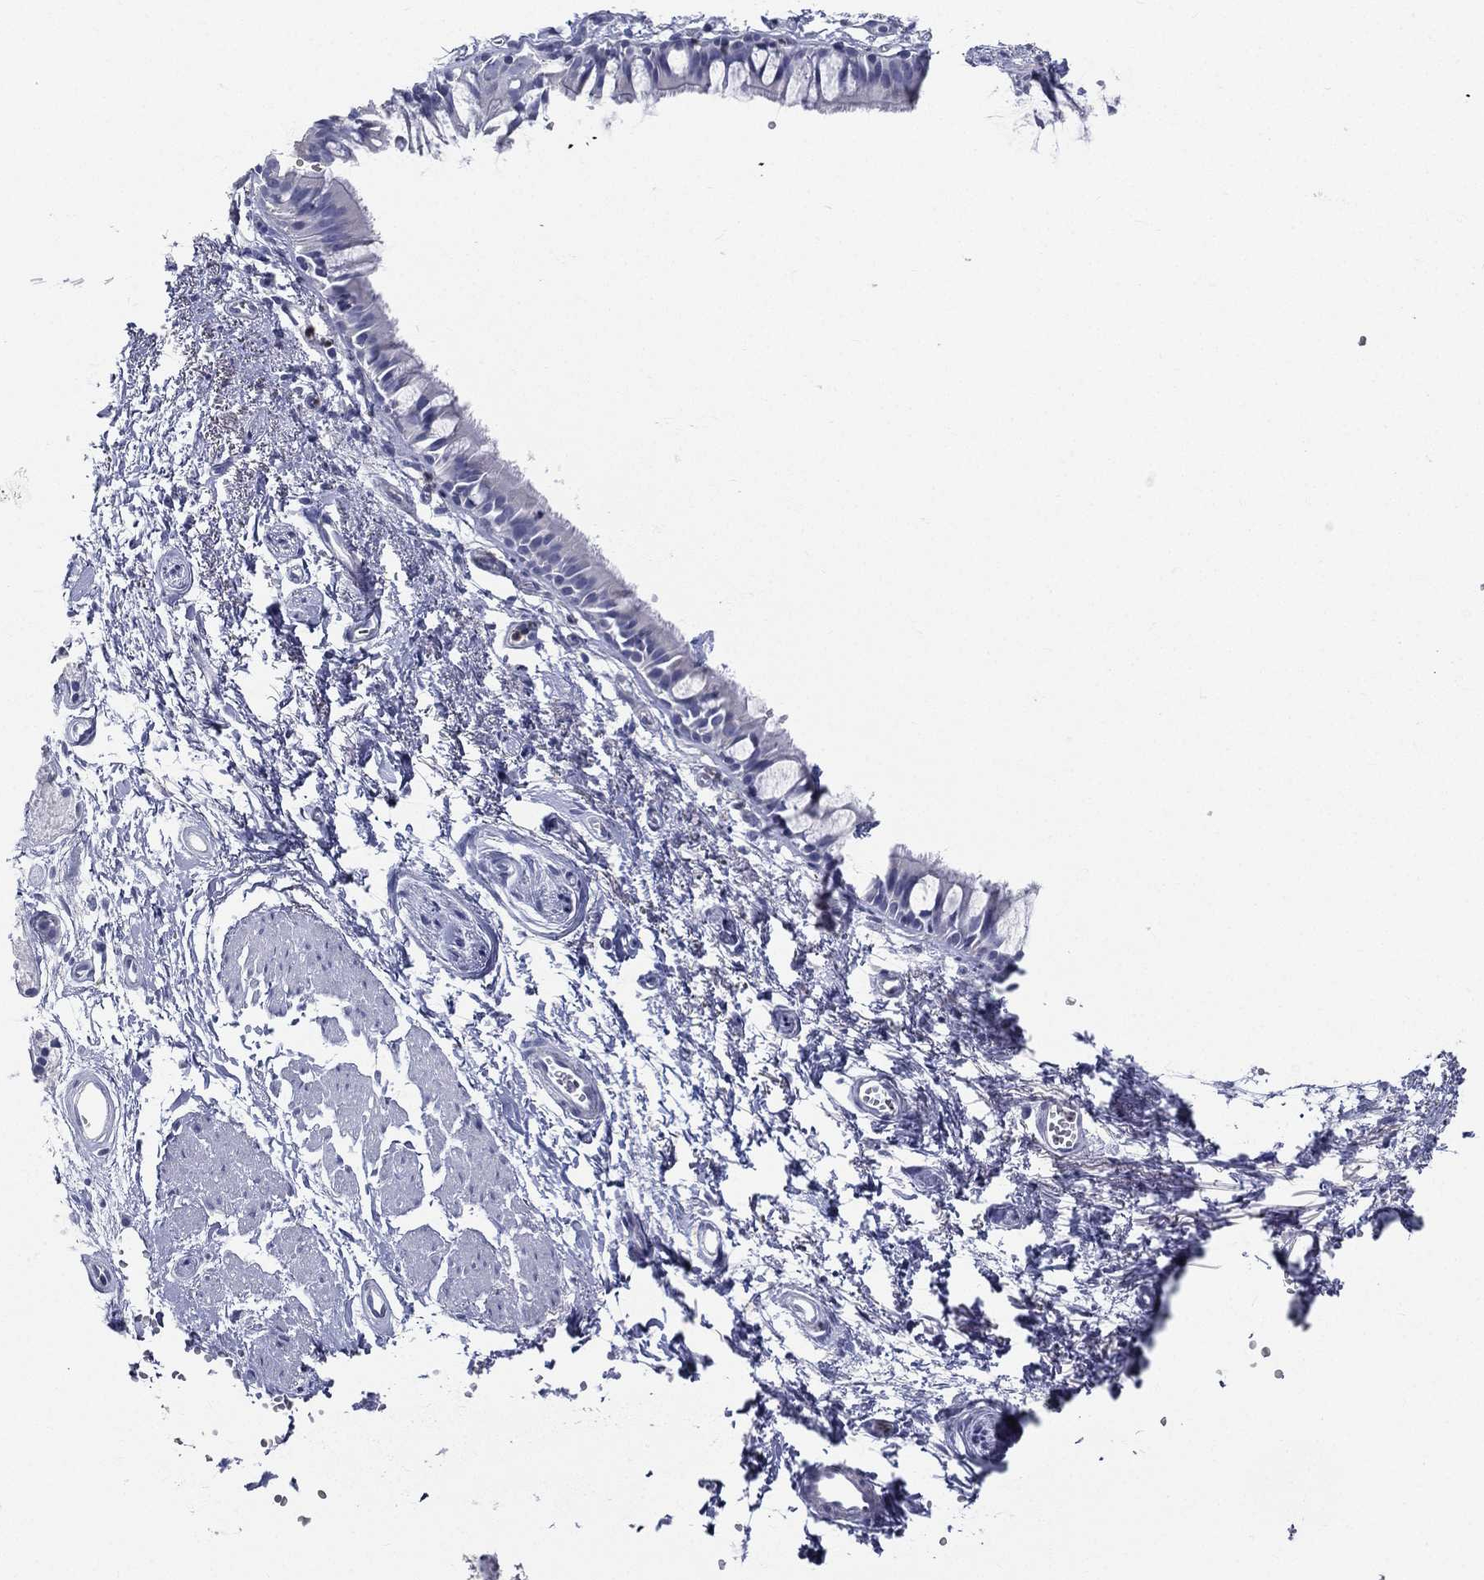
{"staining": {"intensity": "negative", "quantity": "none", "location": "none"}, "tissue": "bronchus", "cell_type": "Respiratory epithelial cells", "image_type": "normal", "snomed": [{"axis": "morphology", "description": "Normal tissue, NOS"}, {"axis": "topography", "description": "Cartilage tissue"}, {"axis": "topography", "description": "Bronchus"}], "caption": "The image shows no significant staining in respiratory epithelial cells of bronchus.", "gene": "DEFB121", "patient": {"sex": "male", "age": 66}}